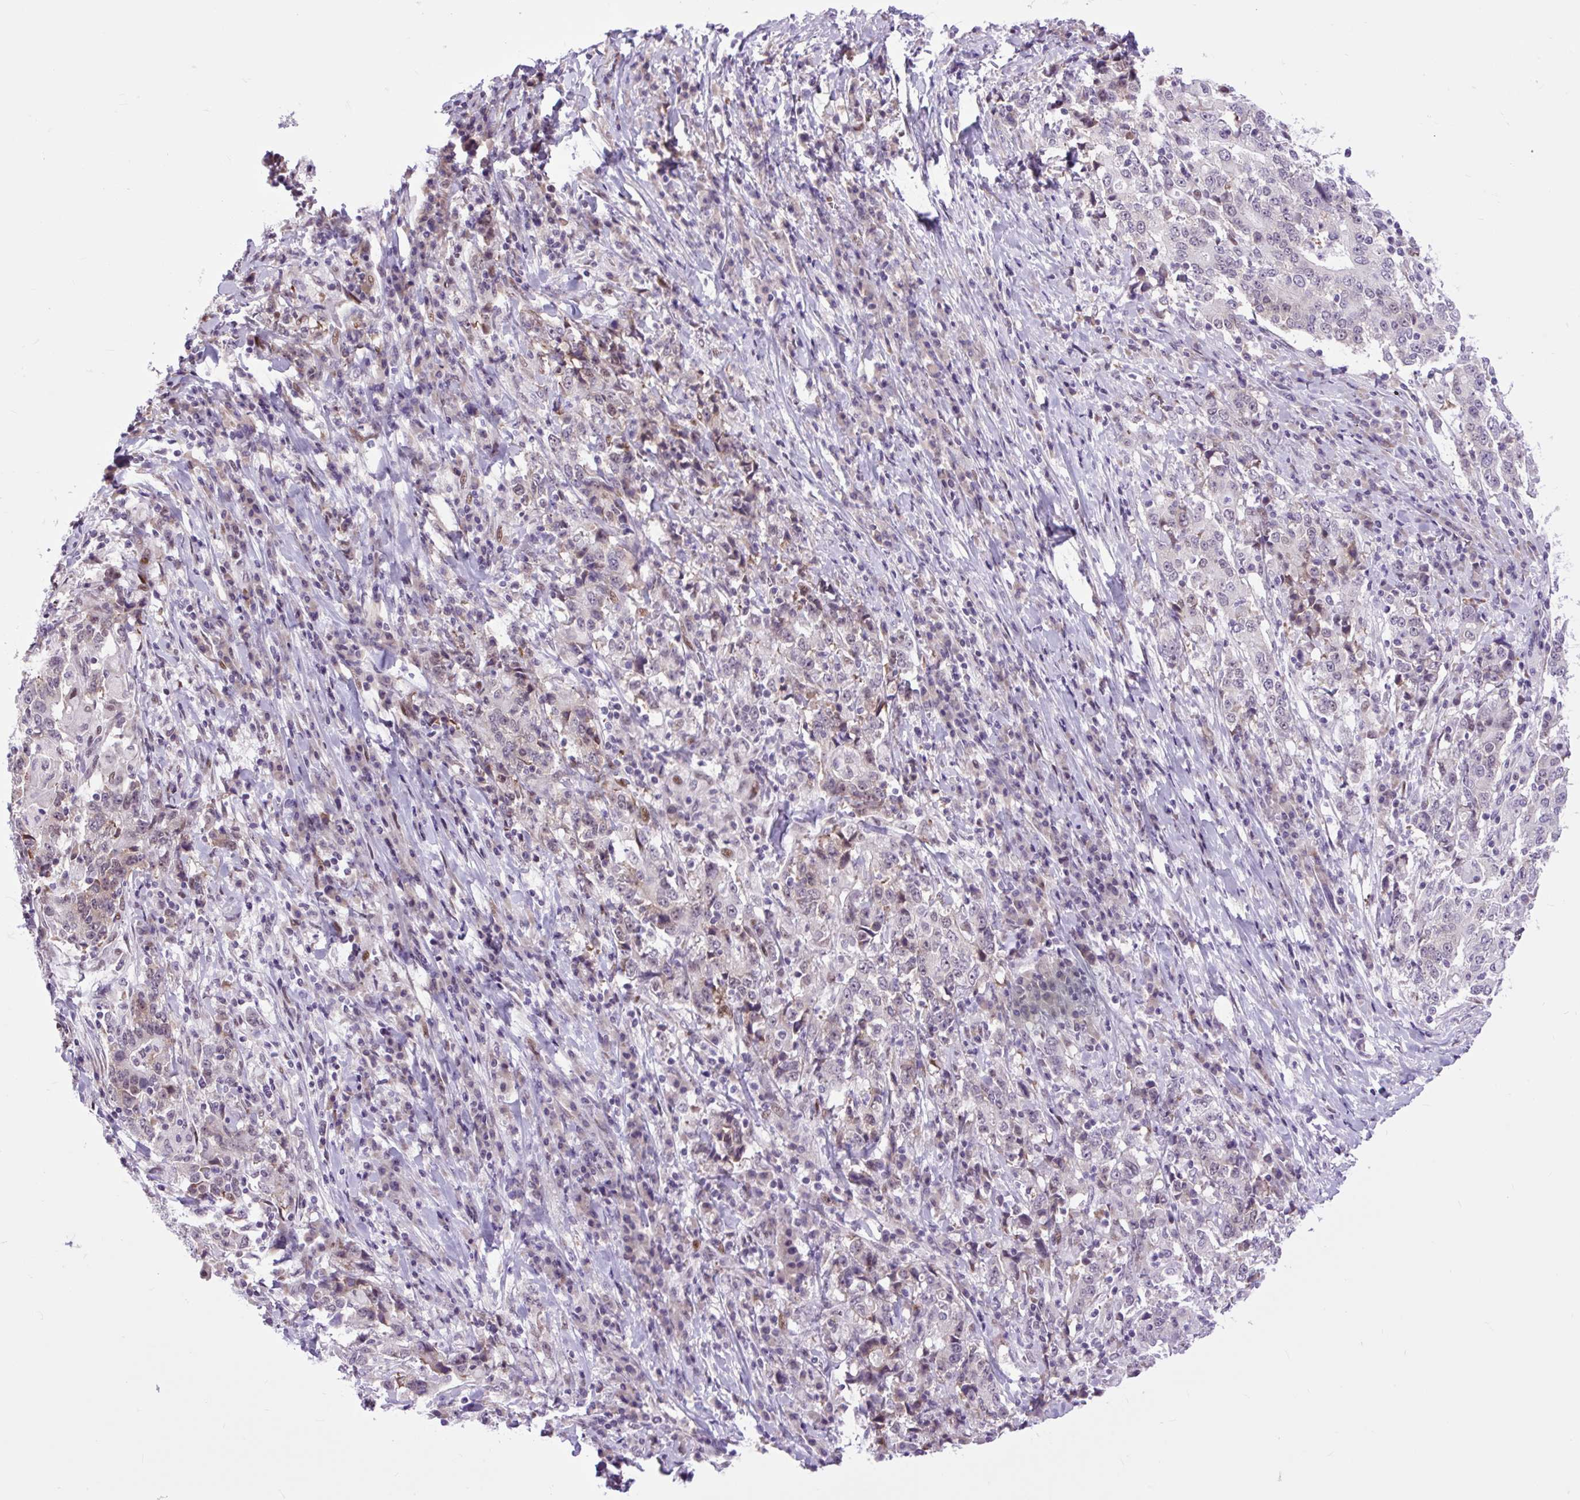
{"staining": {"intensity": "weak", "quantity": "<25%", "location": "nuclear"}, "tissue": "stomach cancer", "cell_type": "Tumor cells", "image_type": "cancer", "snomed": [{"axis": "morphology", "description": "Normal tissue, NOS"}, {"axis": "morphology", "description": "Adenocarcinoma, NOS"}, {"axis": "topography", "description": "Stomach, upper"}, {"axis": "topography", "description": "Stomach"}], "caption": "Human adenocarcinoma (stomach) stained for a protein using immunohistochemistry displays no positivity in tumor cells.", "gene": "CLK2", "patient": {"sex": "male", "age": 59}}